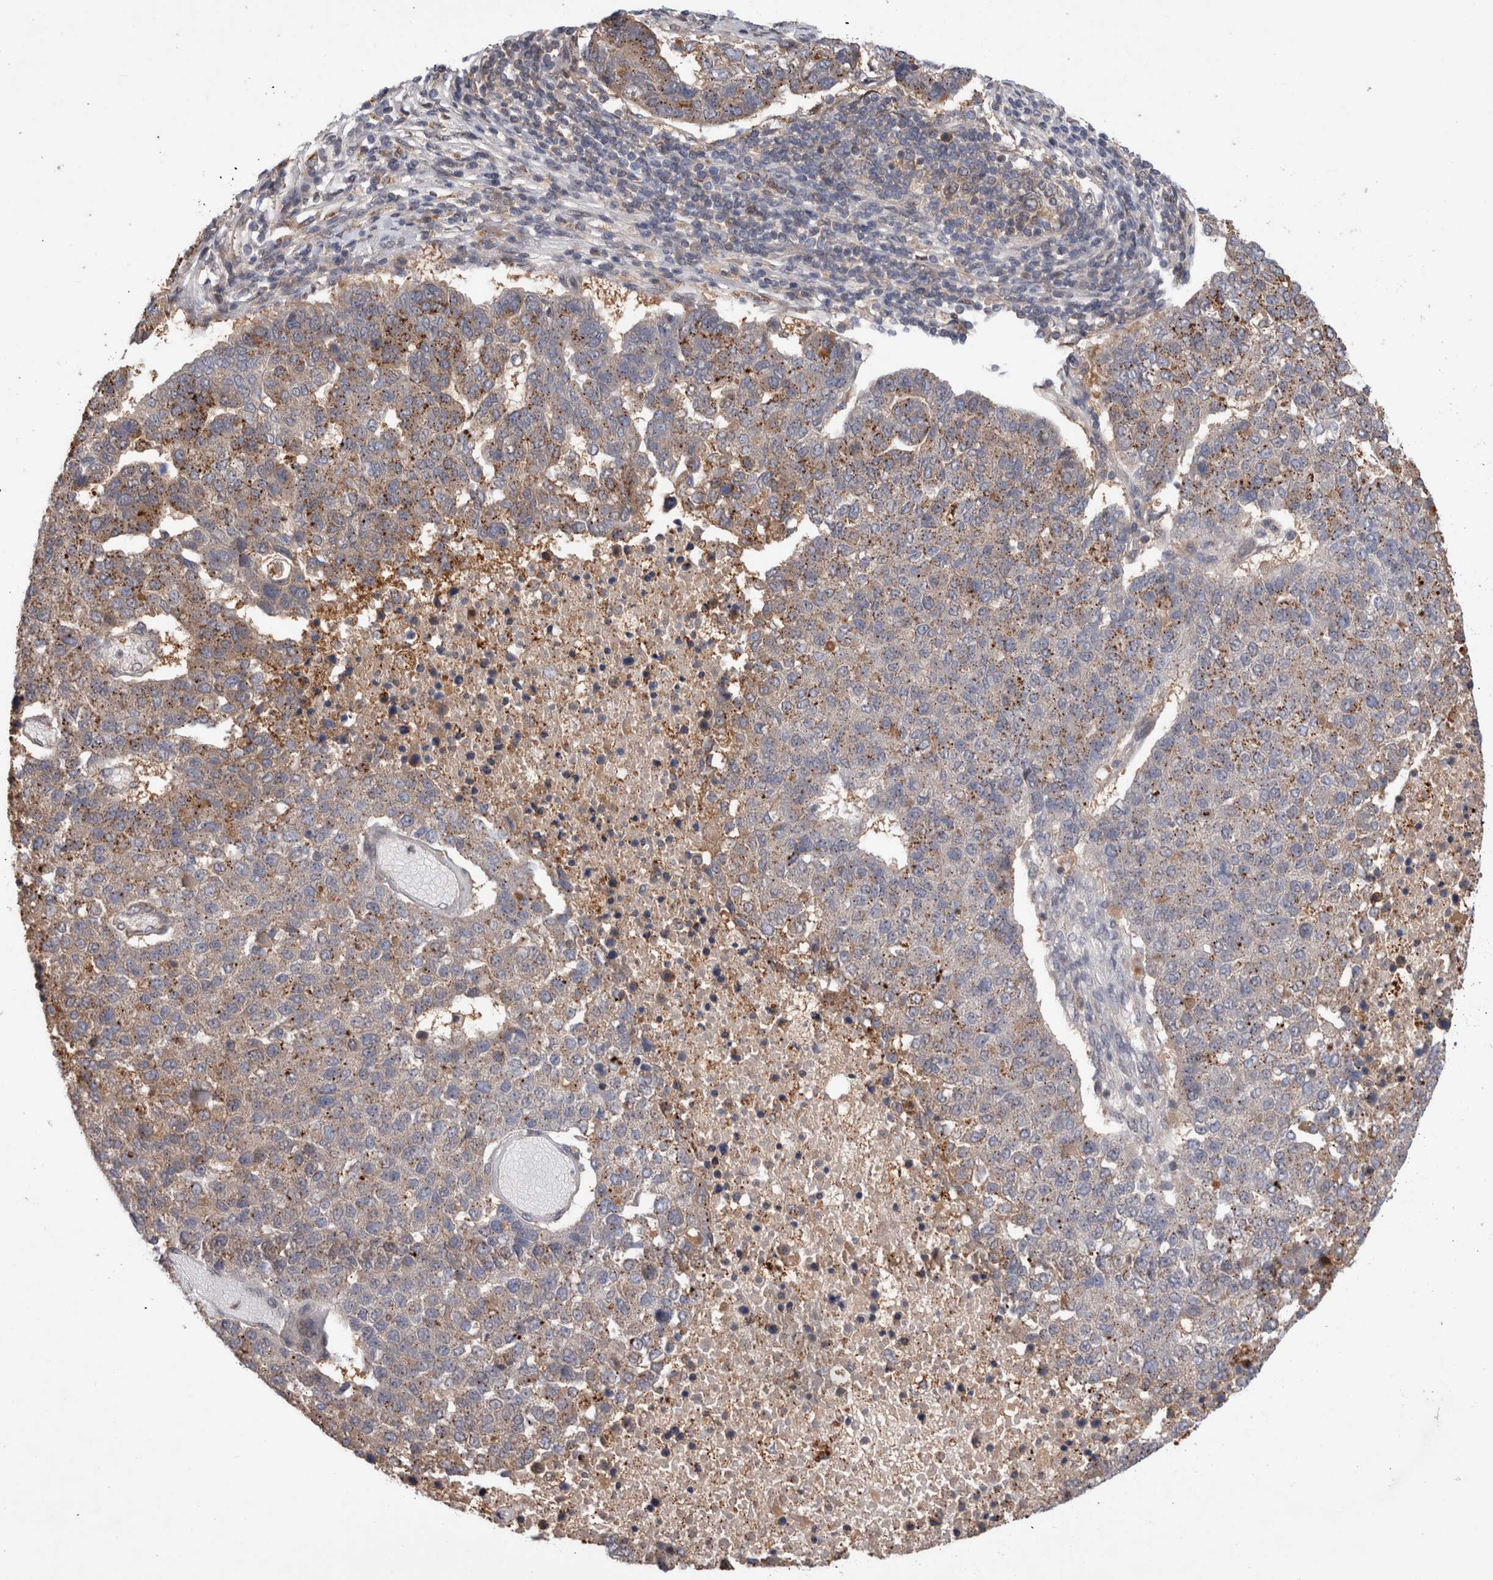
{"staining": {"intensity": "weak", "quantity": "25%-75%", "location": "cytoplasmic/membranous"}, "tissue": "pancreatic cancer", "cell_type": "Tumor cells", "image_type": "cancer", "snomed": [{"axis": "morphology", "description": "Adenocarcinoma, NOS"}, {"axis": "topography", "description": "Pancreas"}], "caption": "A brown stain highlights weak cytoplasmic/membranous positivity of a protein in human pancreatic cancer tumor cells.", "gene": "MRPL37", "patient": {"sex": "female", "age": 61}}